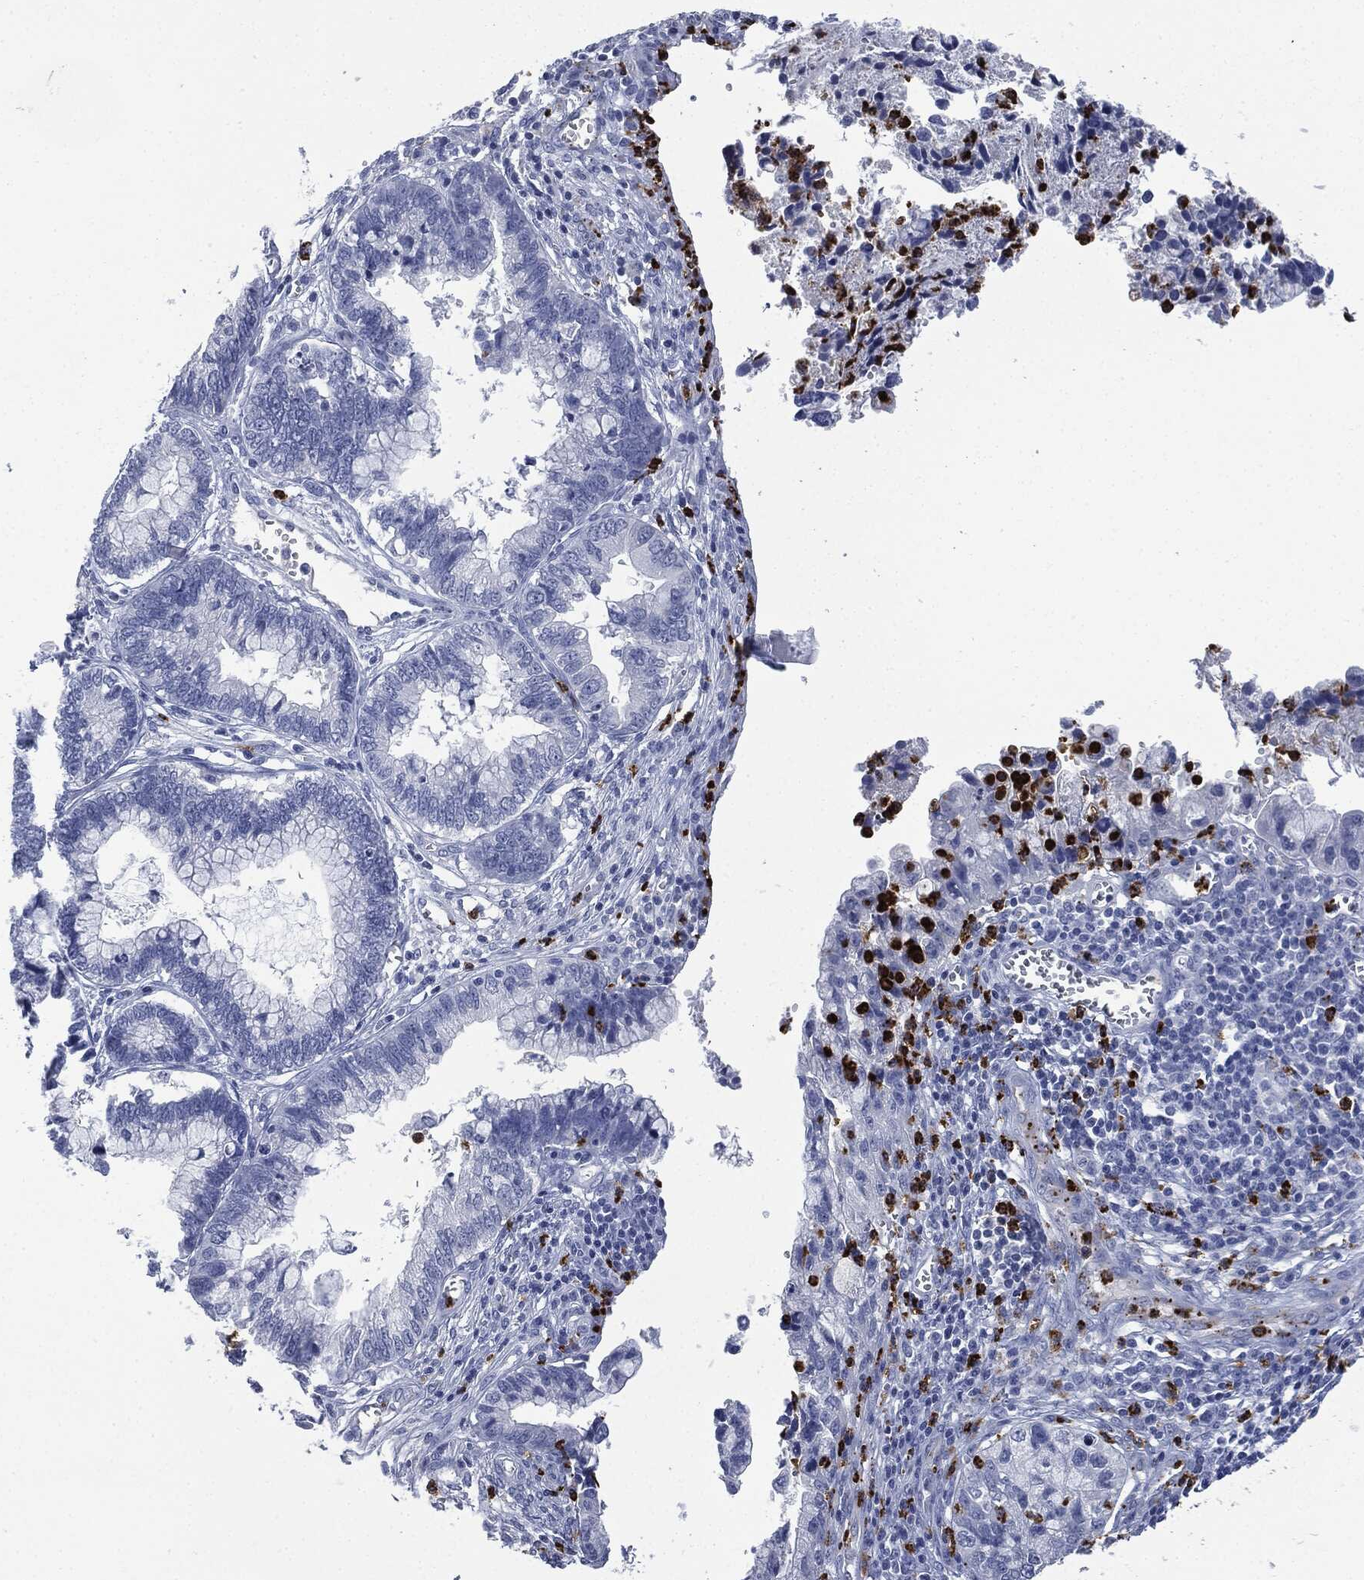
{"staining": {"intensity": "negative", "quantity": "none", "location": "none"}, "tissue": "cervical cancer", "cell_type": "Tumor cells", "image_type": "cancer", "snomed": [{"axis": "morphology", "description": "Adenocarcinoma, NOS"}, {"axis": "topography", "description": "Cervix"}], "caption": "A high-resolution micrograph shows immunohistochemistry (IHC) staining of cervical adenocarcinoma, which displays no significant expression in tumor cells.", "gene": "CEACAM8", "patient": {"sex": "female", "age": 44}}